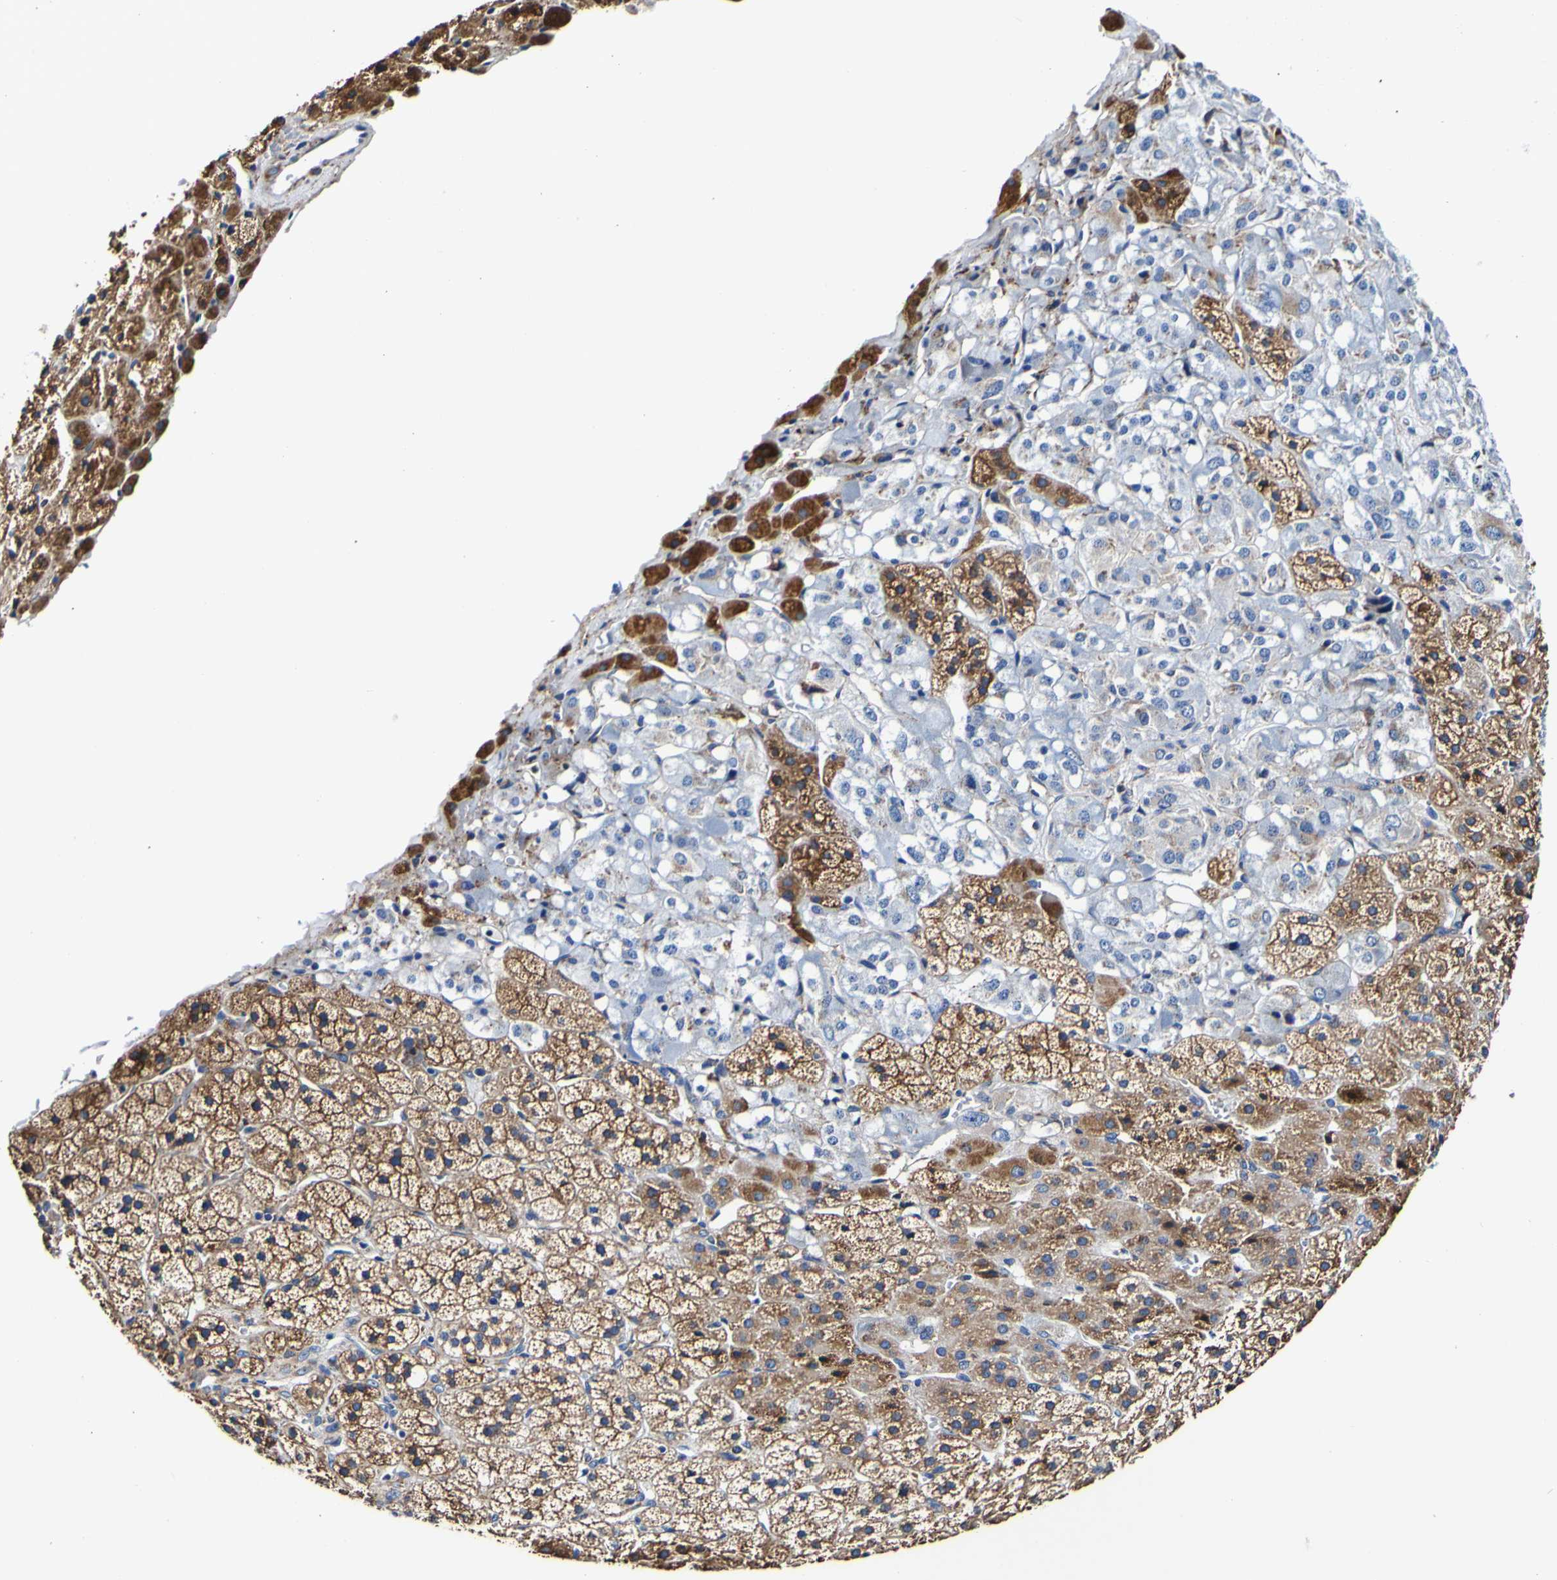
{"staining": {"intensity": "moderate", "quantity": ">75%", "location": "cytoplasmic/membranous"}, "tissue": "adrenal gland", "cell_type": "Glandular cells", "image_type": "normal", "snomed": [{"axis": "morphology", "description": "Normal tissue, NOS"}, {"axis": "topography", "description": "Adrenal gland"}], "caption": "Immunohistochemical staining of unremarkable human adrenal gland shows moderate cytoplasmic/membranous protein expression in about >75% of glandular cells.", "gene": "P4HB", "patient": {"sex": "male", "age": 56}}